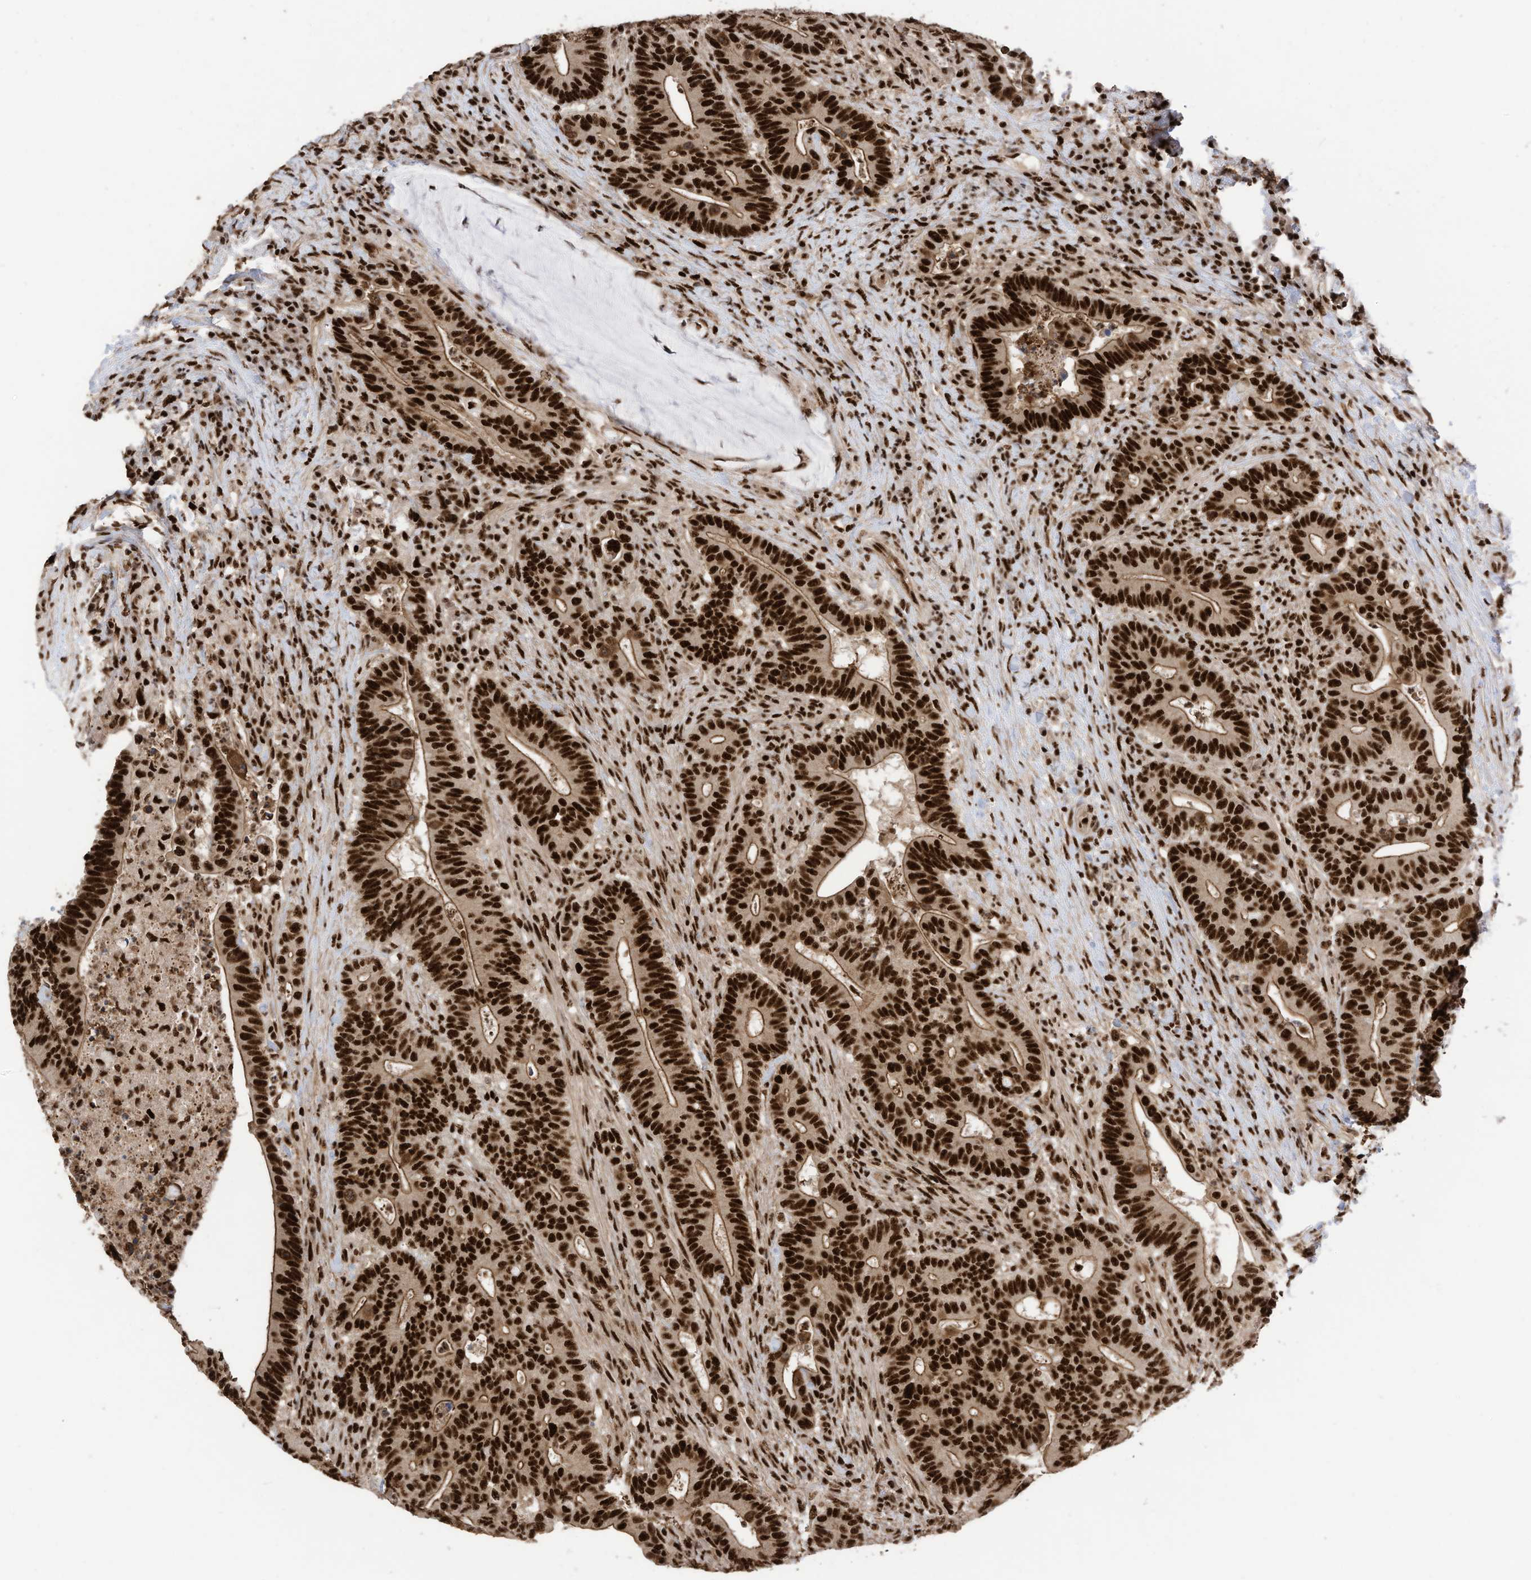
{"staining": {"intensity": "strong", "quantity": ">75%", "location": "nuclear"}, "tissue": "colorectal cancer", "cell_type": "Tumor cells", "image_type": "cancer", "snomed": [{"axis": "morphology", "description": "Adenocarcinoma, NOS"}, {"axis": "topography", "description": "Colon"}], "caption": "Immunohistochemistry of adenocarcinoma (colorectal) demonstrates high levels of strong nuclear expression in approximately >75% of tumor cells. (DAB (3,3'-diaminobenzidine) IHC, brown staining for protein, blue staining for nuclei).", "gene": "SF3A3", "patient": {"sex": "female", "age": 66}}